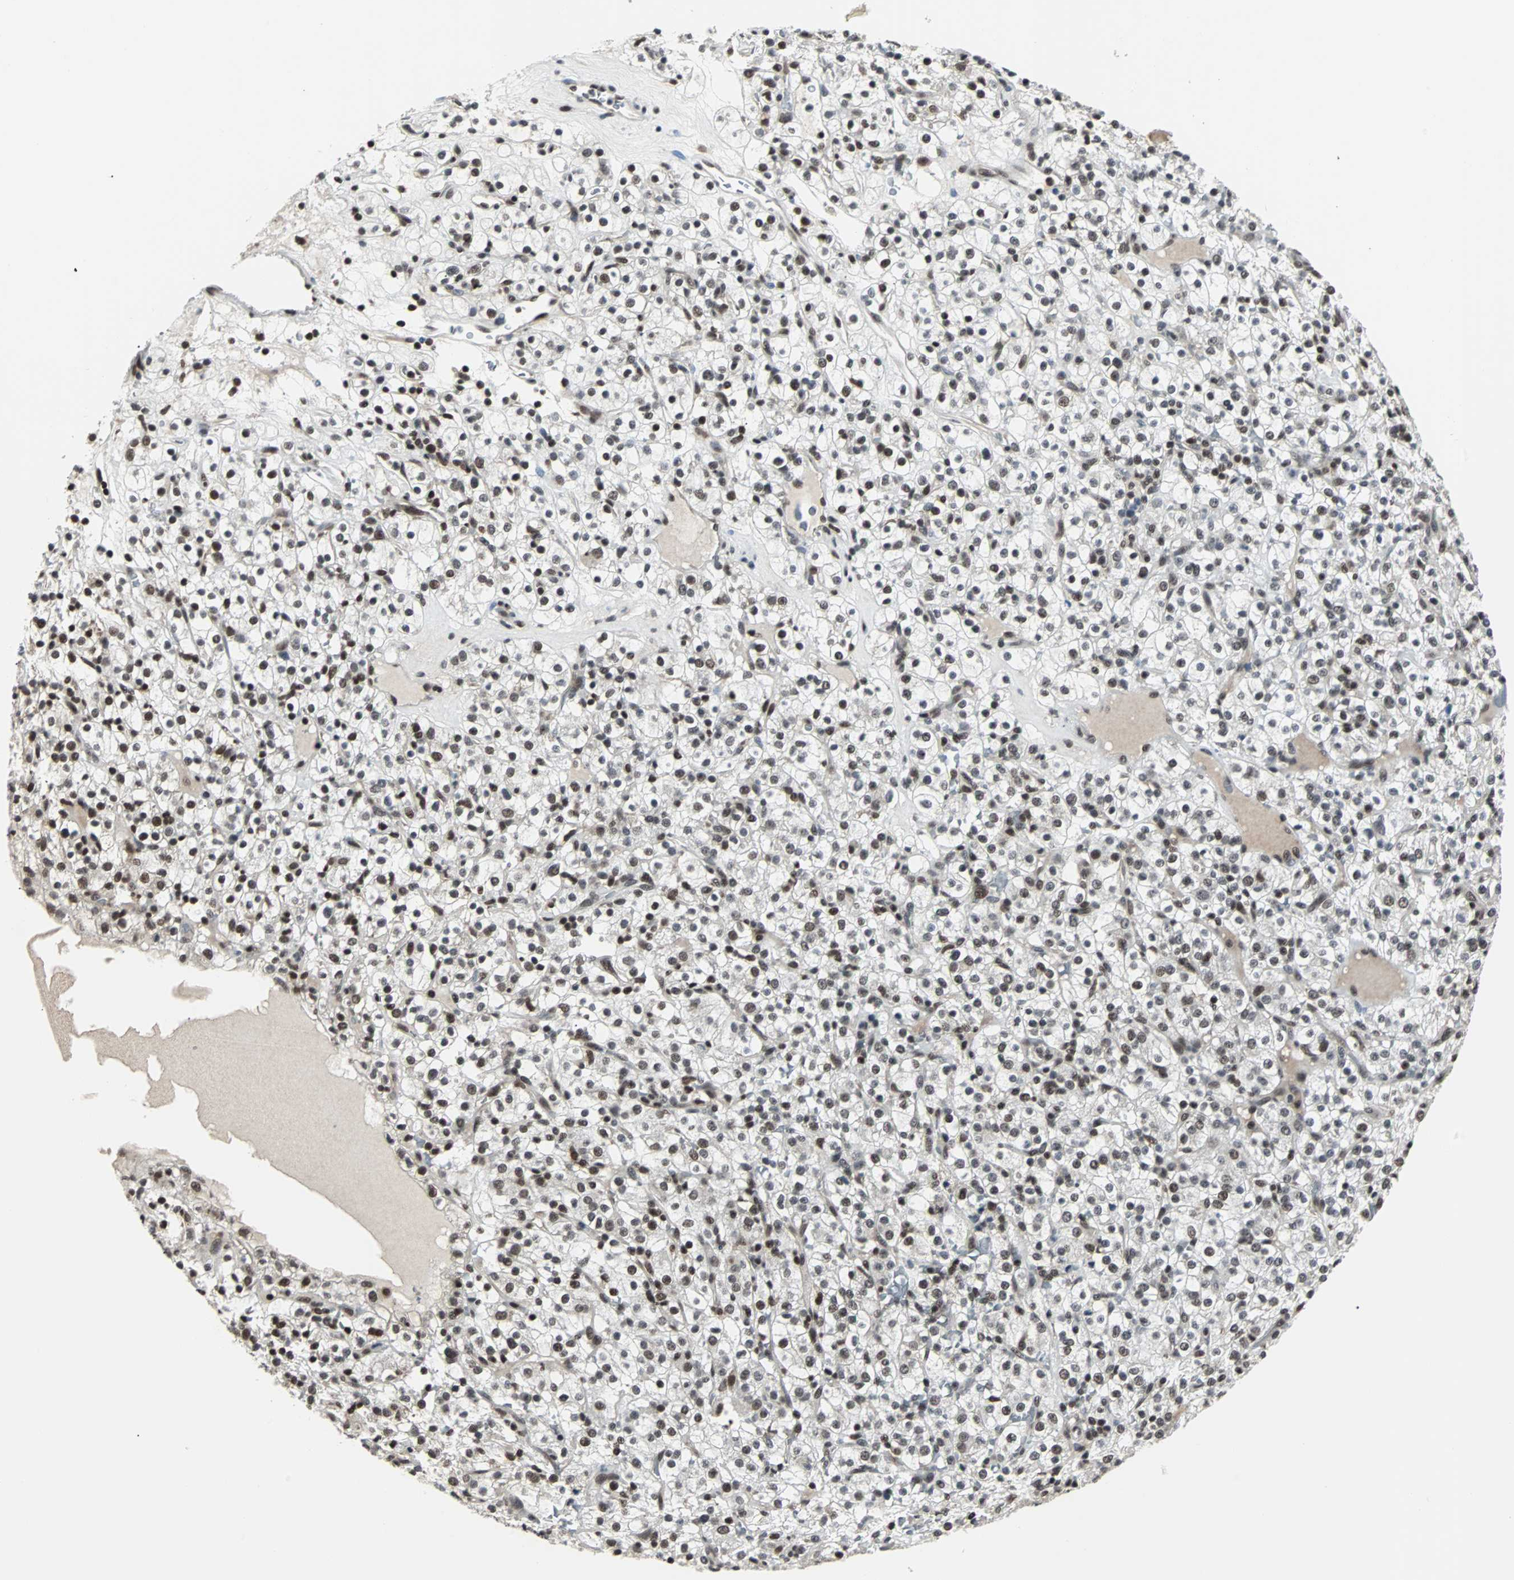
{"staining": {"intensity": "moderate", "quantity": "25%-75%", "location": "nuclear"}, "tissue": "renal cancer", "cell_type": "Tumor cells", "image_type": "cancer", "snomed": [{"axis": "morphology", "description": "Normal tissue, NOS"}, {"axis": "morphology", "description": "Adenocarcinoma, NOS"}, {"axis": "topography", "description": "Kidney"}], "caption": "Immunohistochemistry (IHC) photomicrograph of renal adenocarcinoma stained for a protein (brown), which shows medium levels of moderate nuclear positivity in approximately 25%-75% of tumor cells.", "gene": "TERF2IP", "patient": {"sex": "female", "age": 72}}